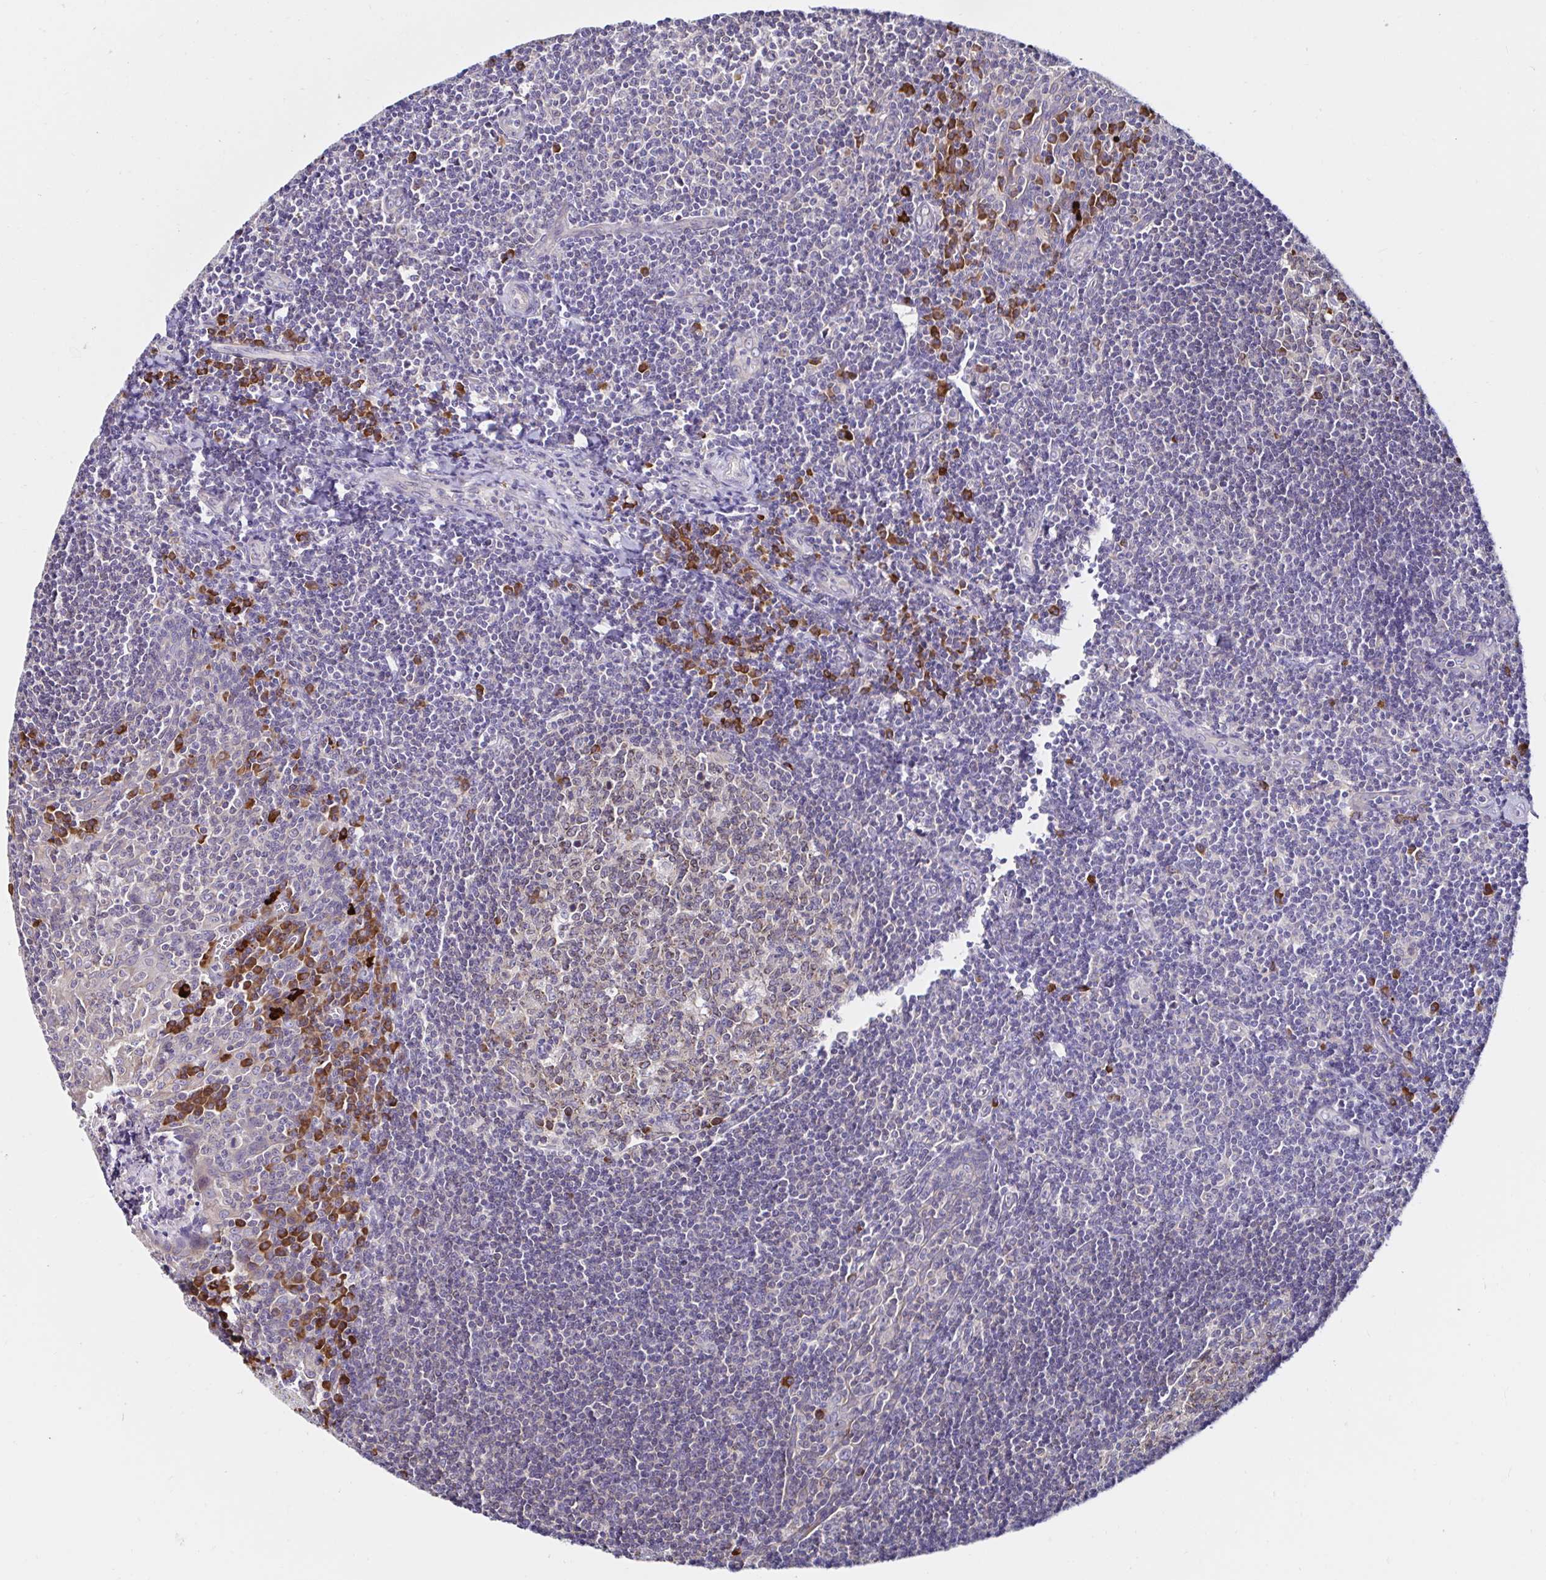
{"staining": {"intensity": "weak", "quantity": ">75%", "location": "cytoplasmic/membranous"}, "tissue": "tonsil", "cell_type": "Germinal center cells", "image_type": "normal", "snomed": [{"axis": "morphology", "description": "Normal tissue, NOS"}, {"axis": "morphology", "description": "Inflammation, NOS"}, {"axis": "topography", "description": "Tonsil"}], "caption": "A photomicrograph of tonsil stained for a protein shows weak cytoplasmic/membranous brown staining in germinal center cells. (DAB IHC with brightfield microscopy, high magnification).", "gene": "VSIG2", "patient": {"sex": "female", "age": 31}}